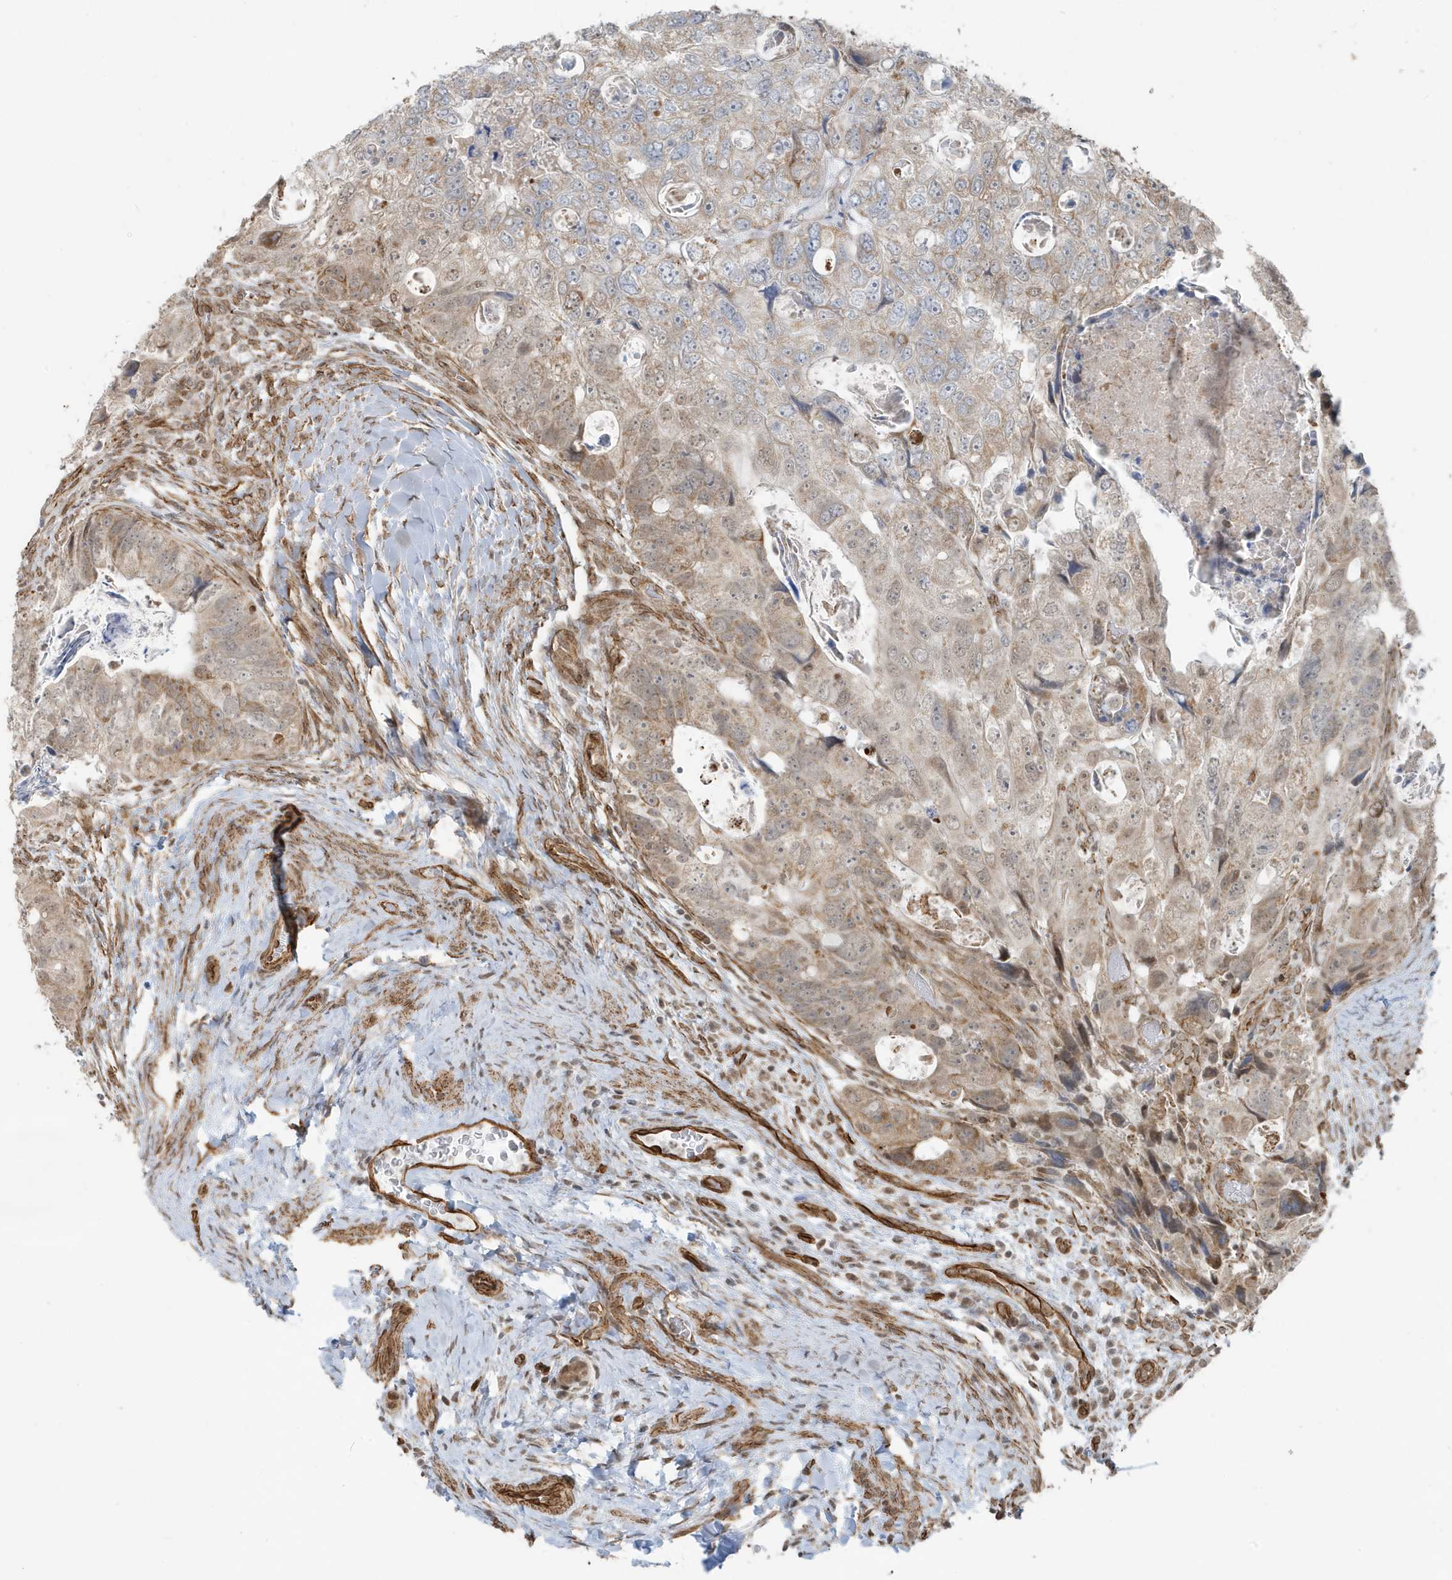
{"staining": {"intensity": "weak", "quantity": "25%-75%", "location": "cytoplasmic/membranous"}, "tissue": "colorectal cancer", "cell_type": "Tumor cells", "image_type": "cancer", "snomed": [{"axis": "morphology", "description": "Adenocarcinoma, NOS"}, {"axis": "topography", "description": "Rectum"}], "caption": "An image of human colorectal cancer (adenocarcinoma) stained for a protein displays weak cytoplasmic/membranous brown staining in tumor cells.", "gene": "CHCHD4", "patient": {"sex": "male", "age": 59}}